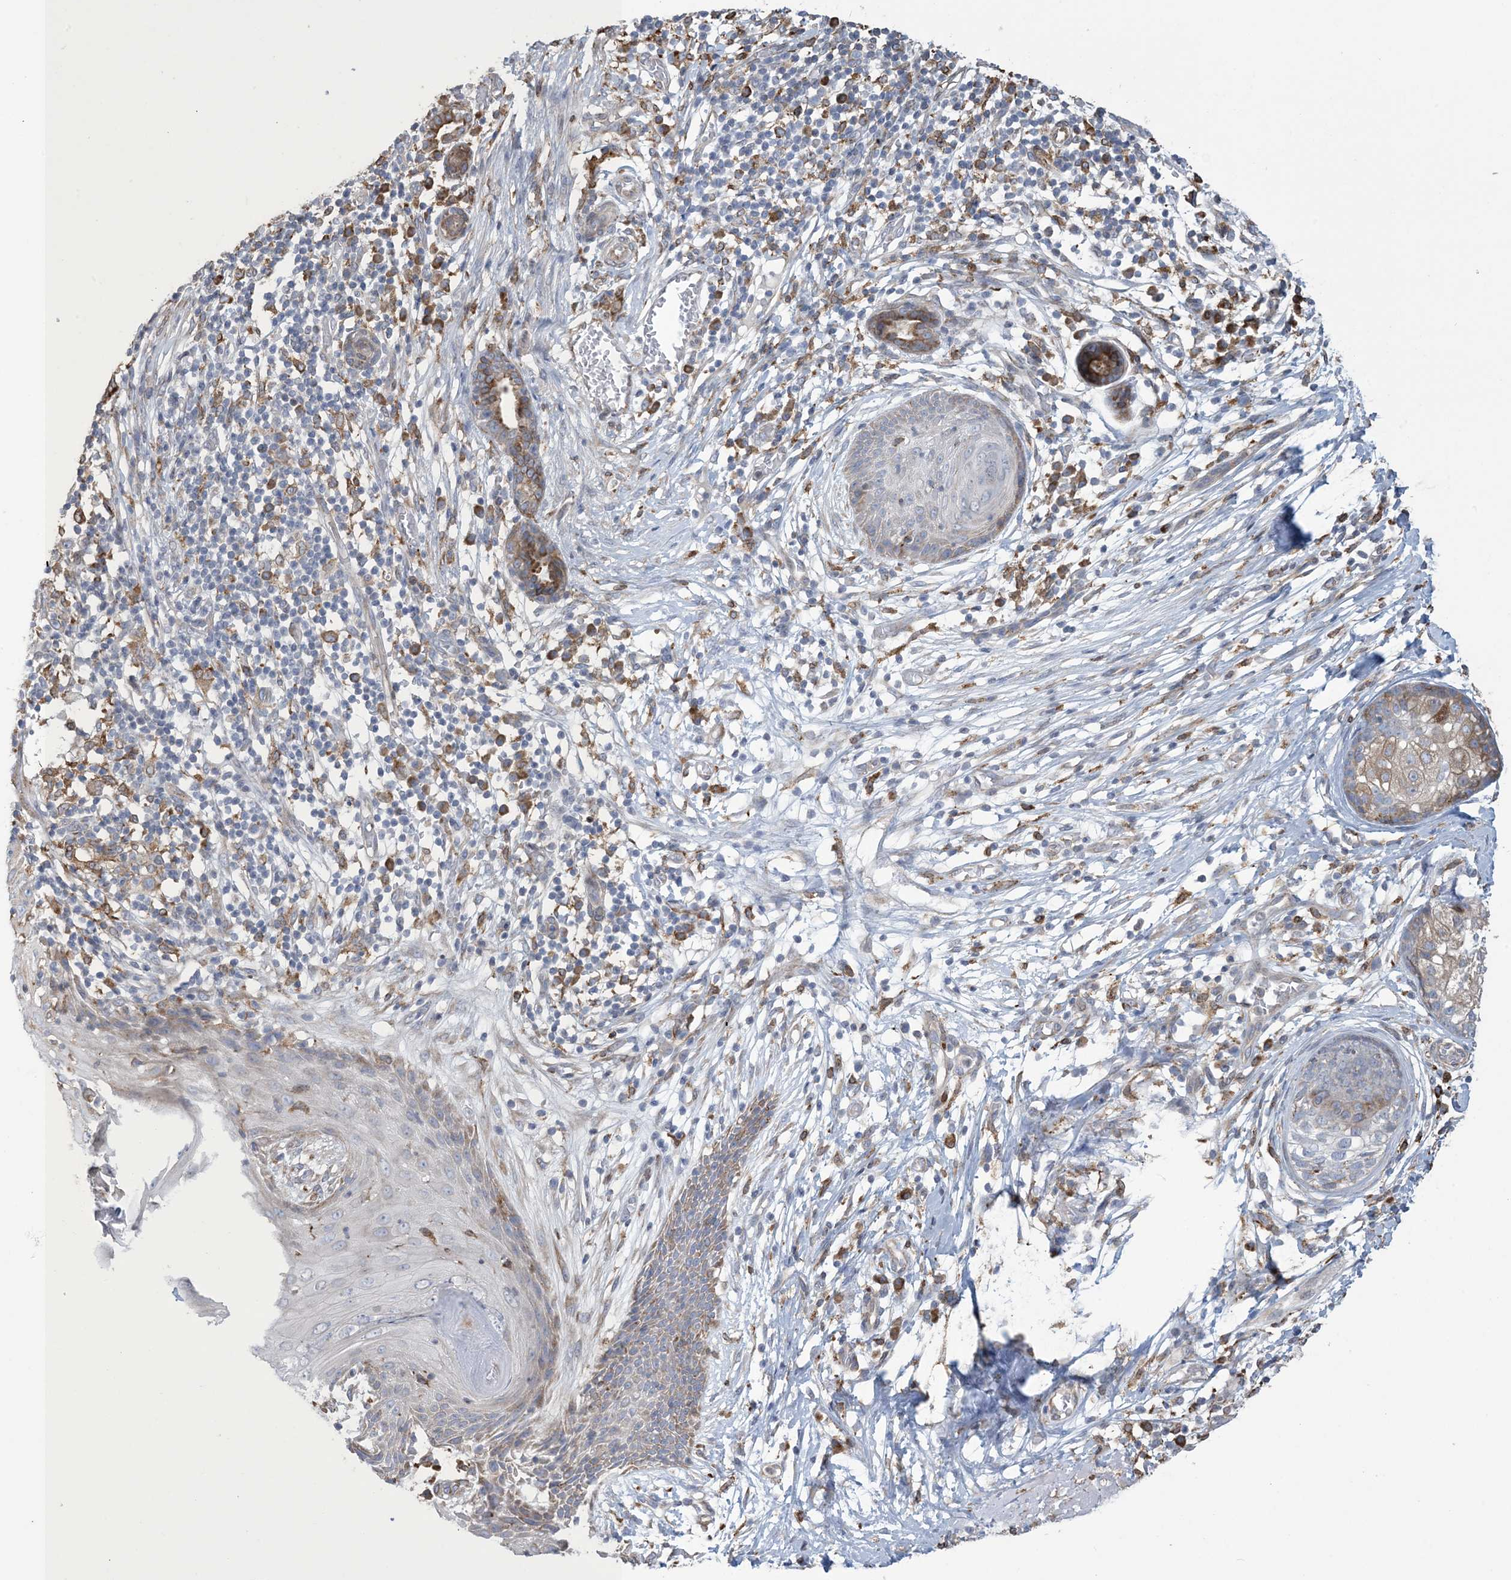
{"staining": {"intensity": "moderate", "quantity": "<25%", "location": "cytoplasmic/membranous"}, "tissue": "skin cancer", "cell_type": "Tumor cells", "image_type": "cancer", "snomed": [{"axis": "morphology", "description": "Squamous cell carcinoma, NOS"}, {"axis": "topography", "description": "Skin"}], "caption": "Immunohistochemical staining of human skin cancer demonstrates low levels of moderate cytoplasmic/membranous staining in approximately <25% of tumor cells.", "gene": "SHANK1", "patient": {"sex": "female", "age": 88}}